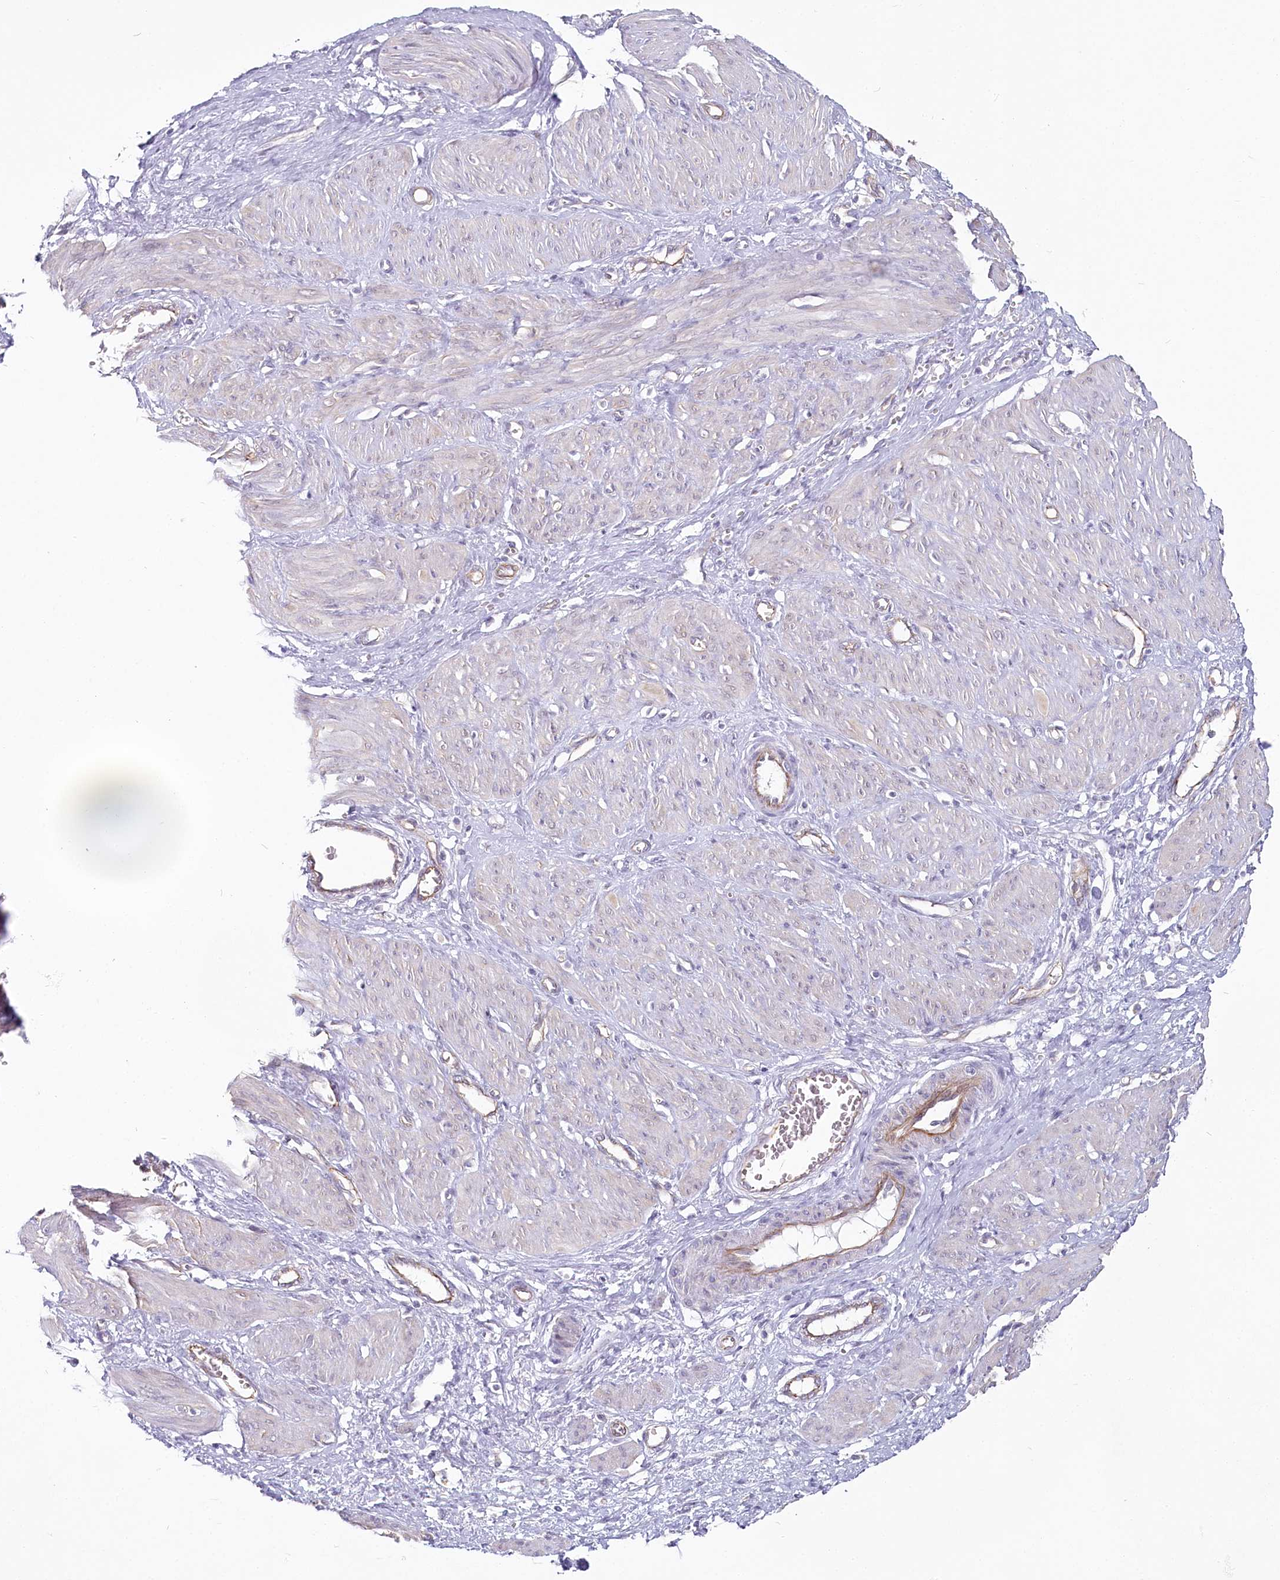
{"staining": {"intensity": "weak", "quantity": "25%-75%", "location": "cytoplasmic/membranous,nuclear"}, "tissue": "smooth muscle", "cell_type": "Smooth muscle cells", "image_type": "normal", "snomed": [{"axis": "morphology", "description": "Normal tissue, NOS"}, {"axis": "topography", "description": "Endometrium"}], "caption": "About 25%-75% of smooth muscle cells in benign human smooth muscle exhibit weak cytoplasmic/membranous,nuclear protein expression as visualized by brown immunohistochemical staining.", "gene": "ABHD8", "patient": {"sex": "female", "age": 33}}